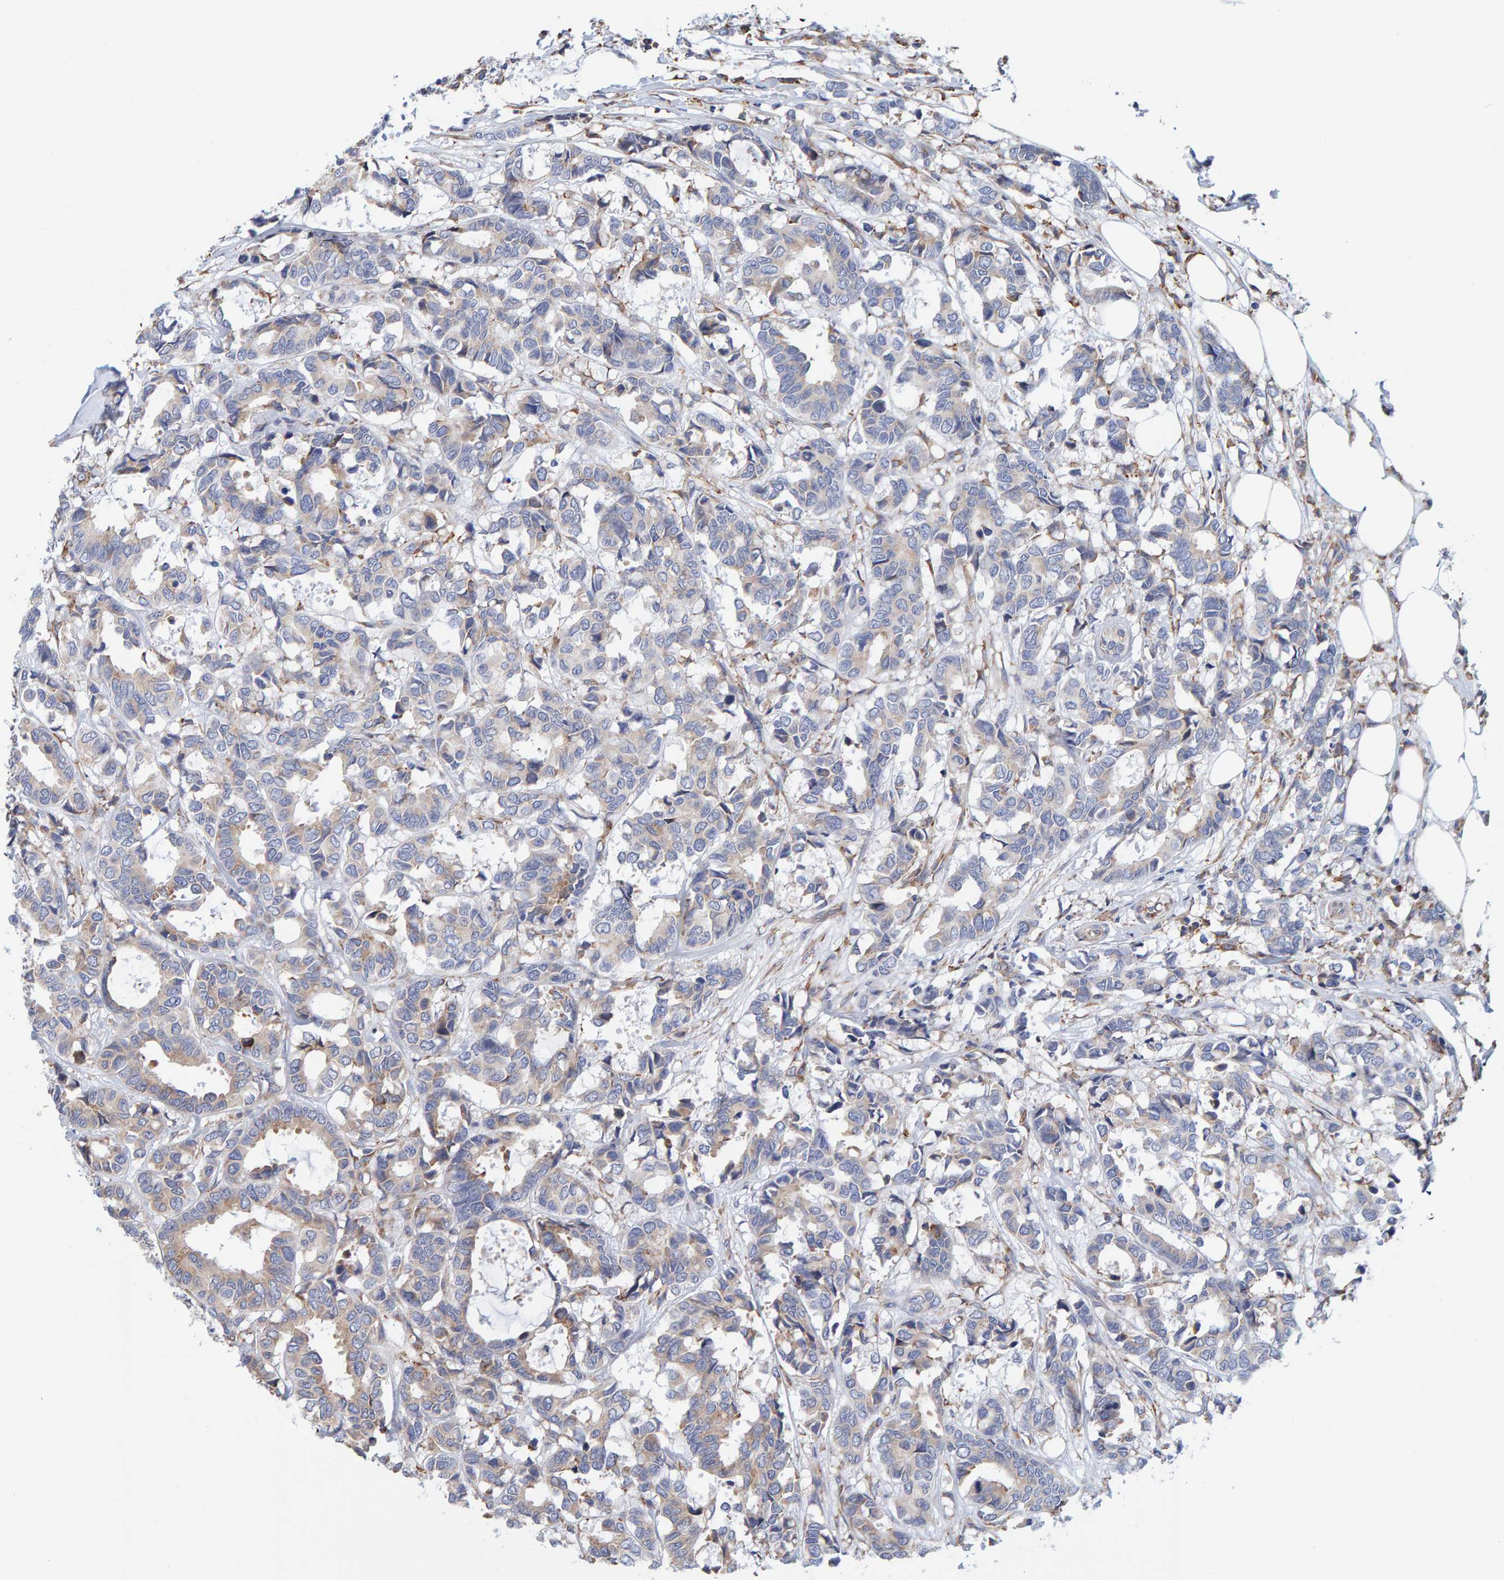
{"staining": {"intensity": "moderate", "quantity": "25%-75%", "location": "cytoplasmic/membranous"}, "tissue": "breast cancer", "cell_type": "Tumor cells", "image_type": "cancer", "snomed": [{"axis": "morphology", "description": "Duct carcinoma"}, {"axis": "topography", "description": "Breast"}], "caption": "IHC of breast cancer demonstrates medium levels of moderate cytoplasmic/membranous staining in about 25%-75% of tumor cells.", "gene": "SGPL1", "patient": {"sex": "female", "age": 87}}